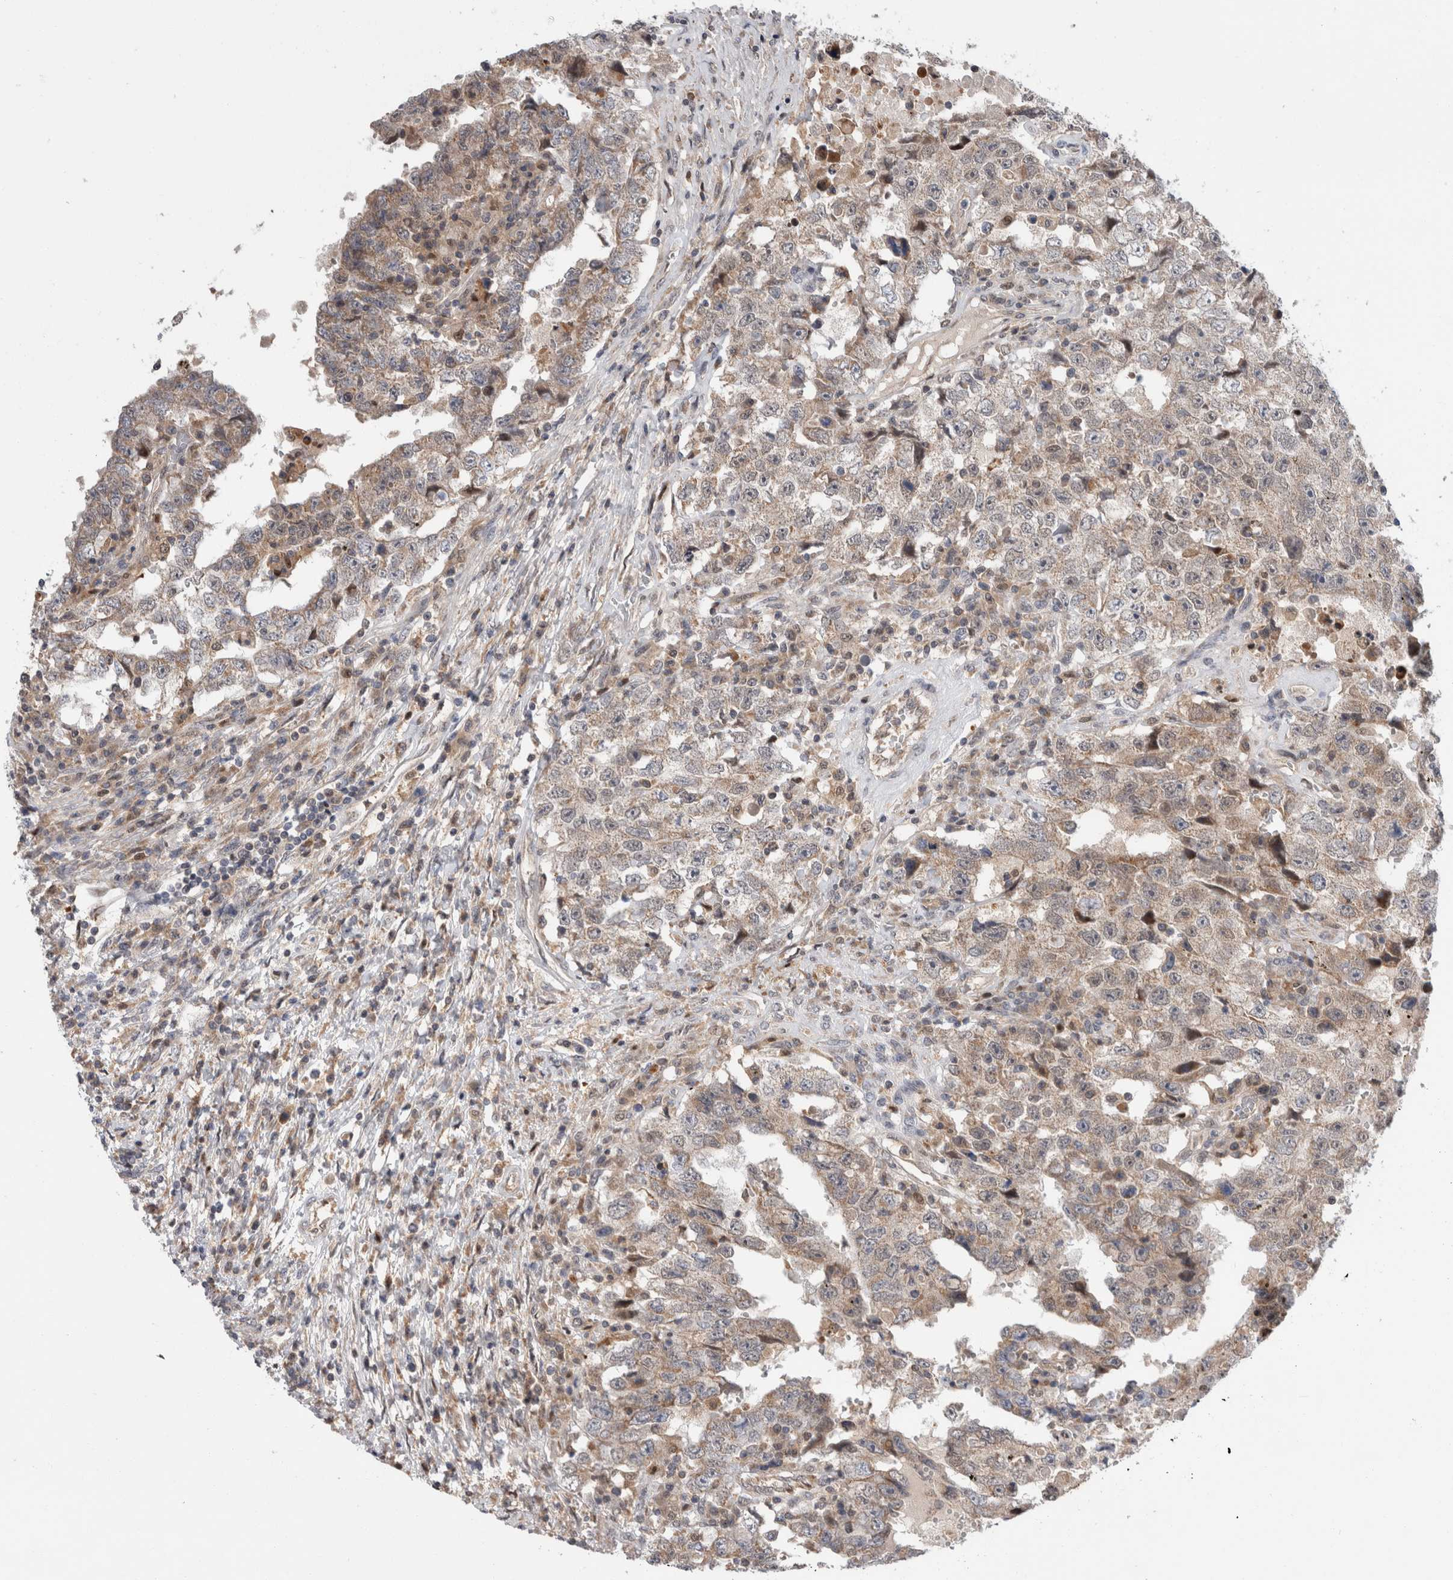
{"staining": {"intensity": "weak", "quantity": ">75%", "location": "cytoplasmic/membranous"}, "tissue": "testis cancer", "cell_type": "Tumor cells", "image_type": "cancer", "snomed": [{"axis": "morphology", "description": "Carcinoma, Embryonal, NOS"}, {"axis": "topography", "description": "Testis"}], "caption": "This is an image of immunohistochemistry (IHC) staining of testis cancer, which shows weak expression in the cytoplasmic/membranous of tumor cells.", "gene": "MRPL37", "patient": {"sex": "male", "age": 26}}